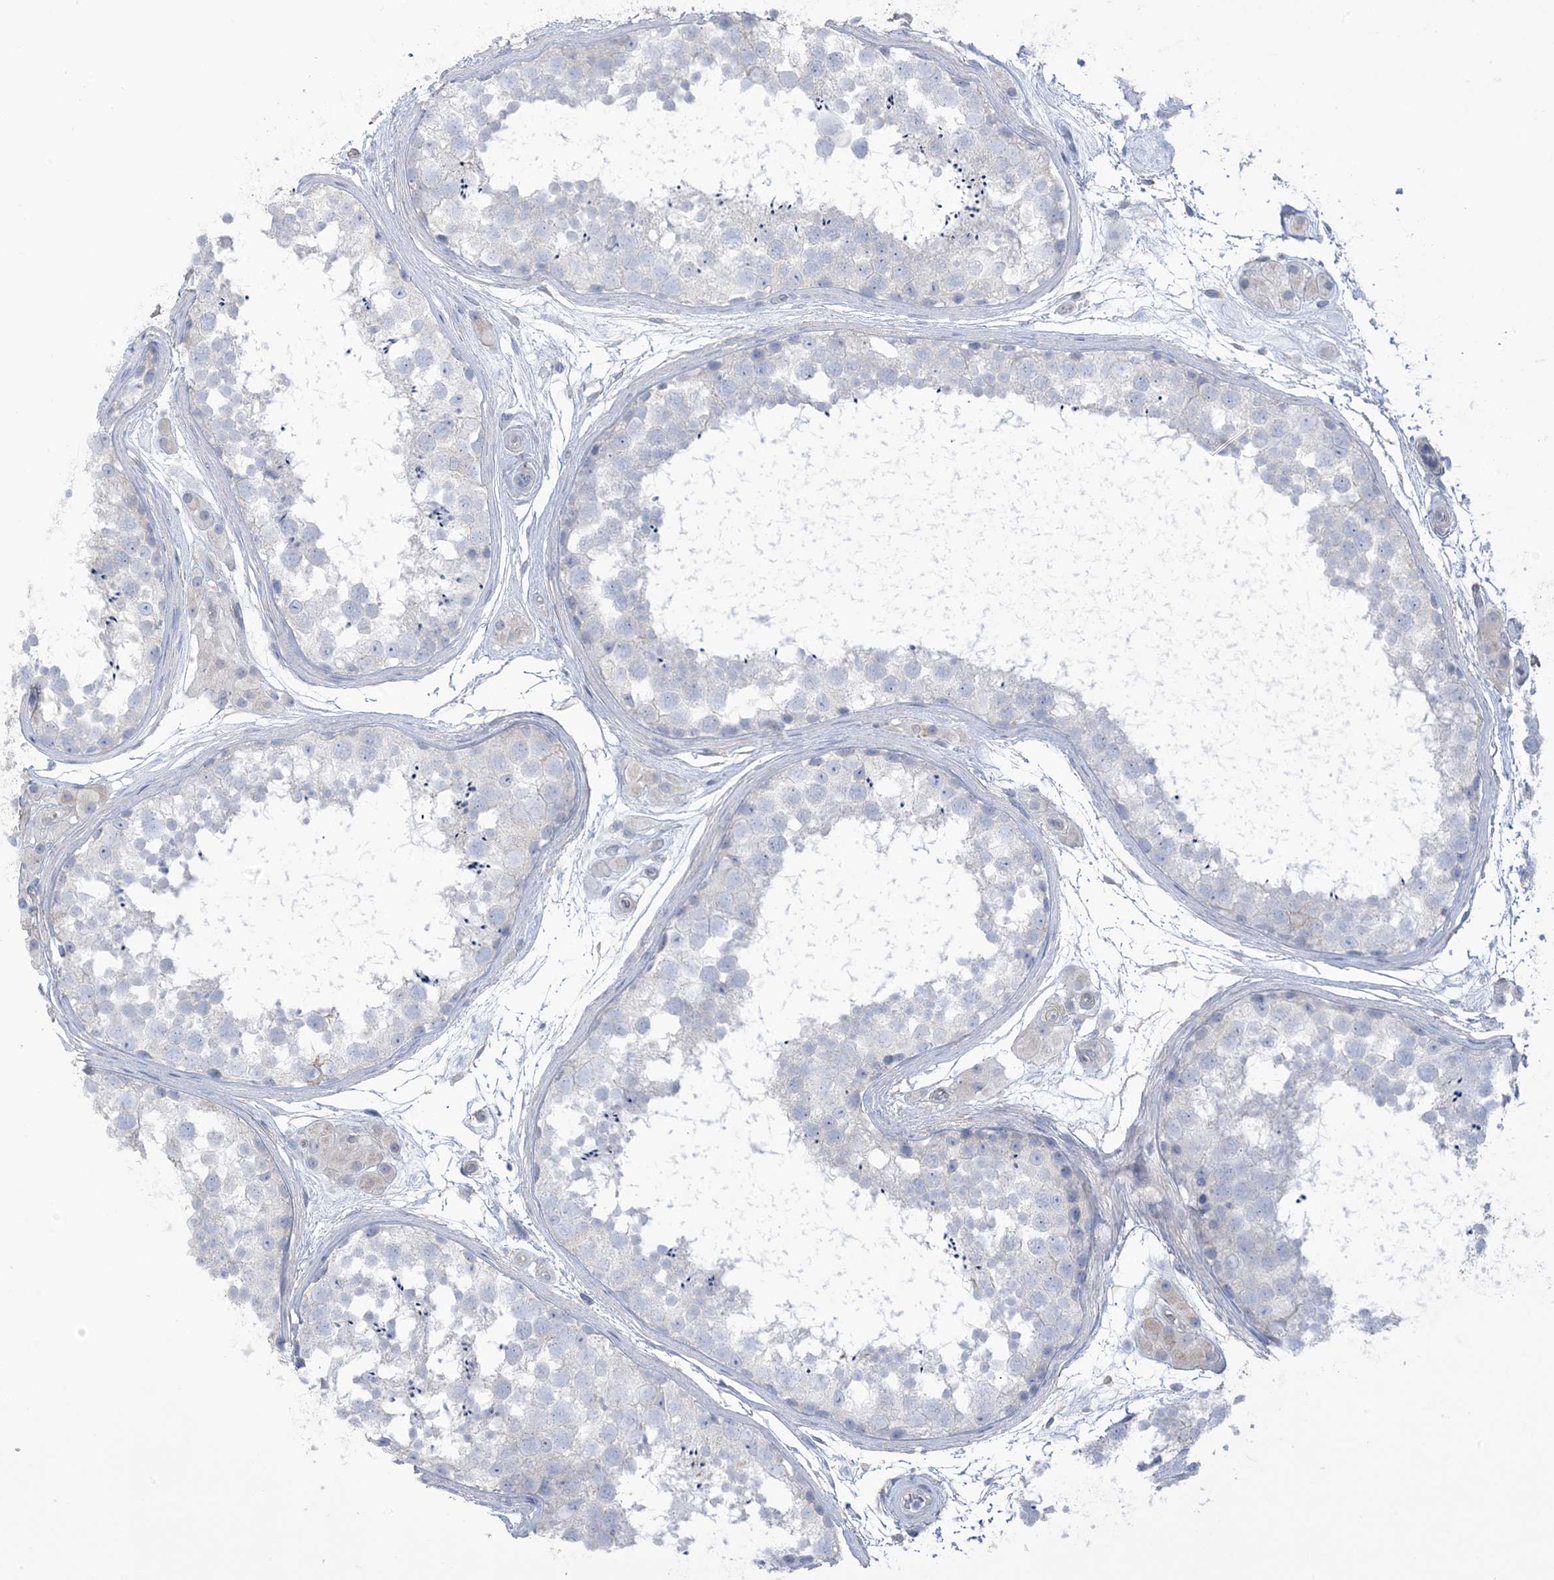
{"staining": {"intensity": "negative", "quantity": "none", "location": "none"}, "tissue": "testis", "cell_type": "Cells in seminiferous ducts", "image_type": "normal", "snomed": [{"axis": "morphology", "description": "Normal tissue, NOS"}, {"axis": "topography", "description": "Testis"}], "caption": "The immunohistochemistry (IHC) histopathology image has no significant positivity in cells in seminiferous ducts of testis.", "gene": "MTHFD2L", "patient": {"sex": "male", "age": 56}}